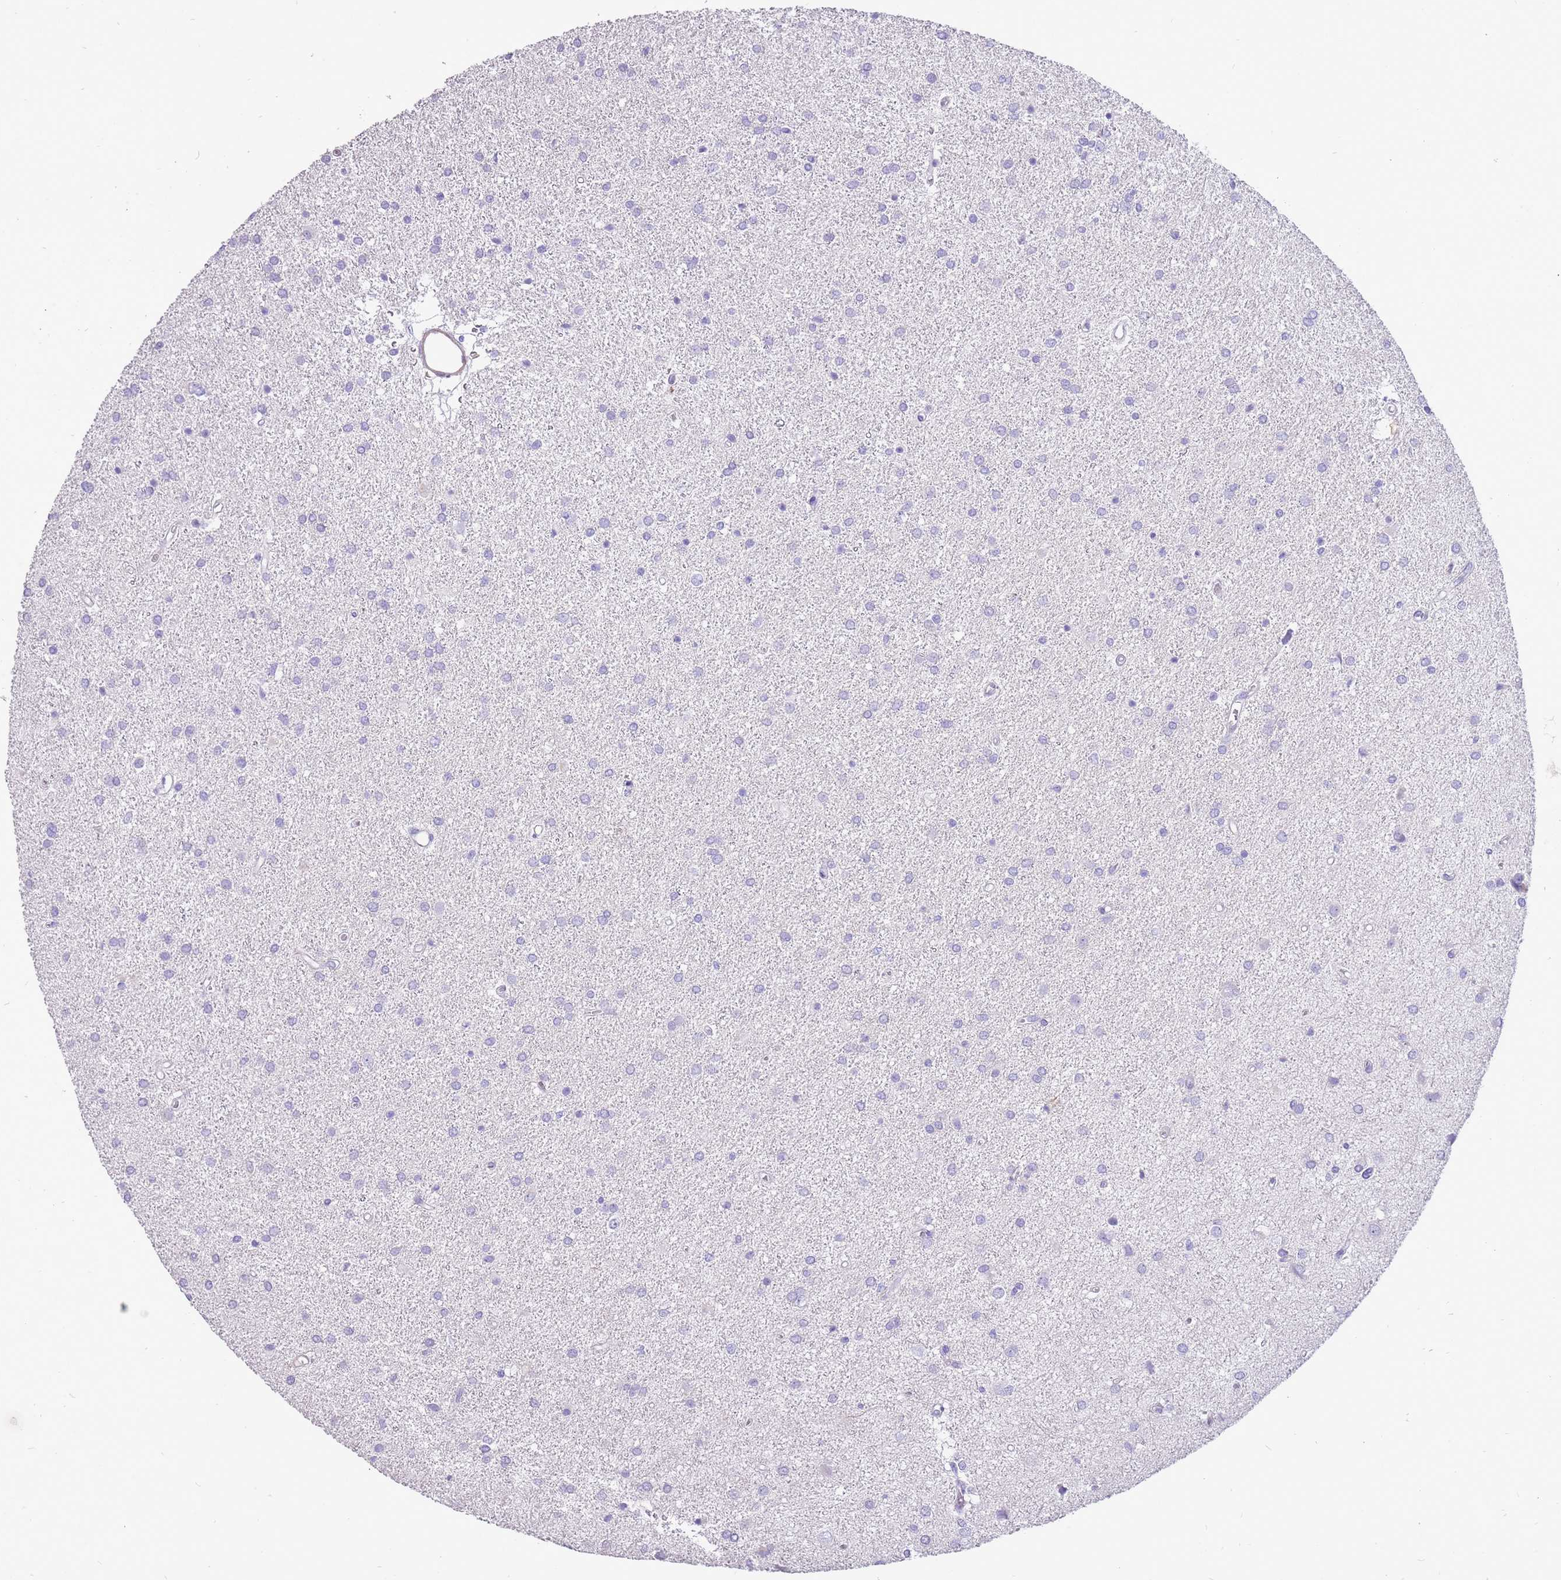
{"staining": {"intensity": "negative", "quantity": "none", "location": "none"}, "tissue": "glioma", "cell_type": "Tumor cells", "image_type": "cancer", "snomed": [{"axis": "morphology", "description": "Glioma, malignant, High grade"}, {"axis": "topography", "description": "Brain"}], "caption": "High magnification brightfield microscopy of glioma stained with DAB (brown) and counterstained with hematoxylin (blue): tumor cells show no significant expression.", "gene": "KBTBD3", "patient": {"sex": "female", "age": 50}}